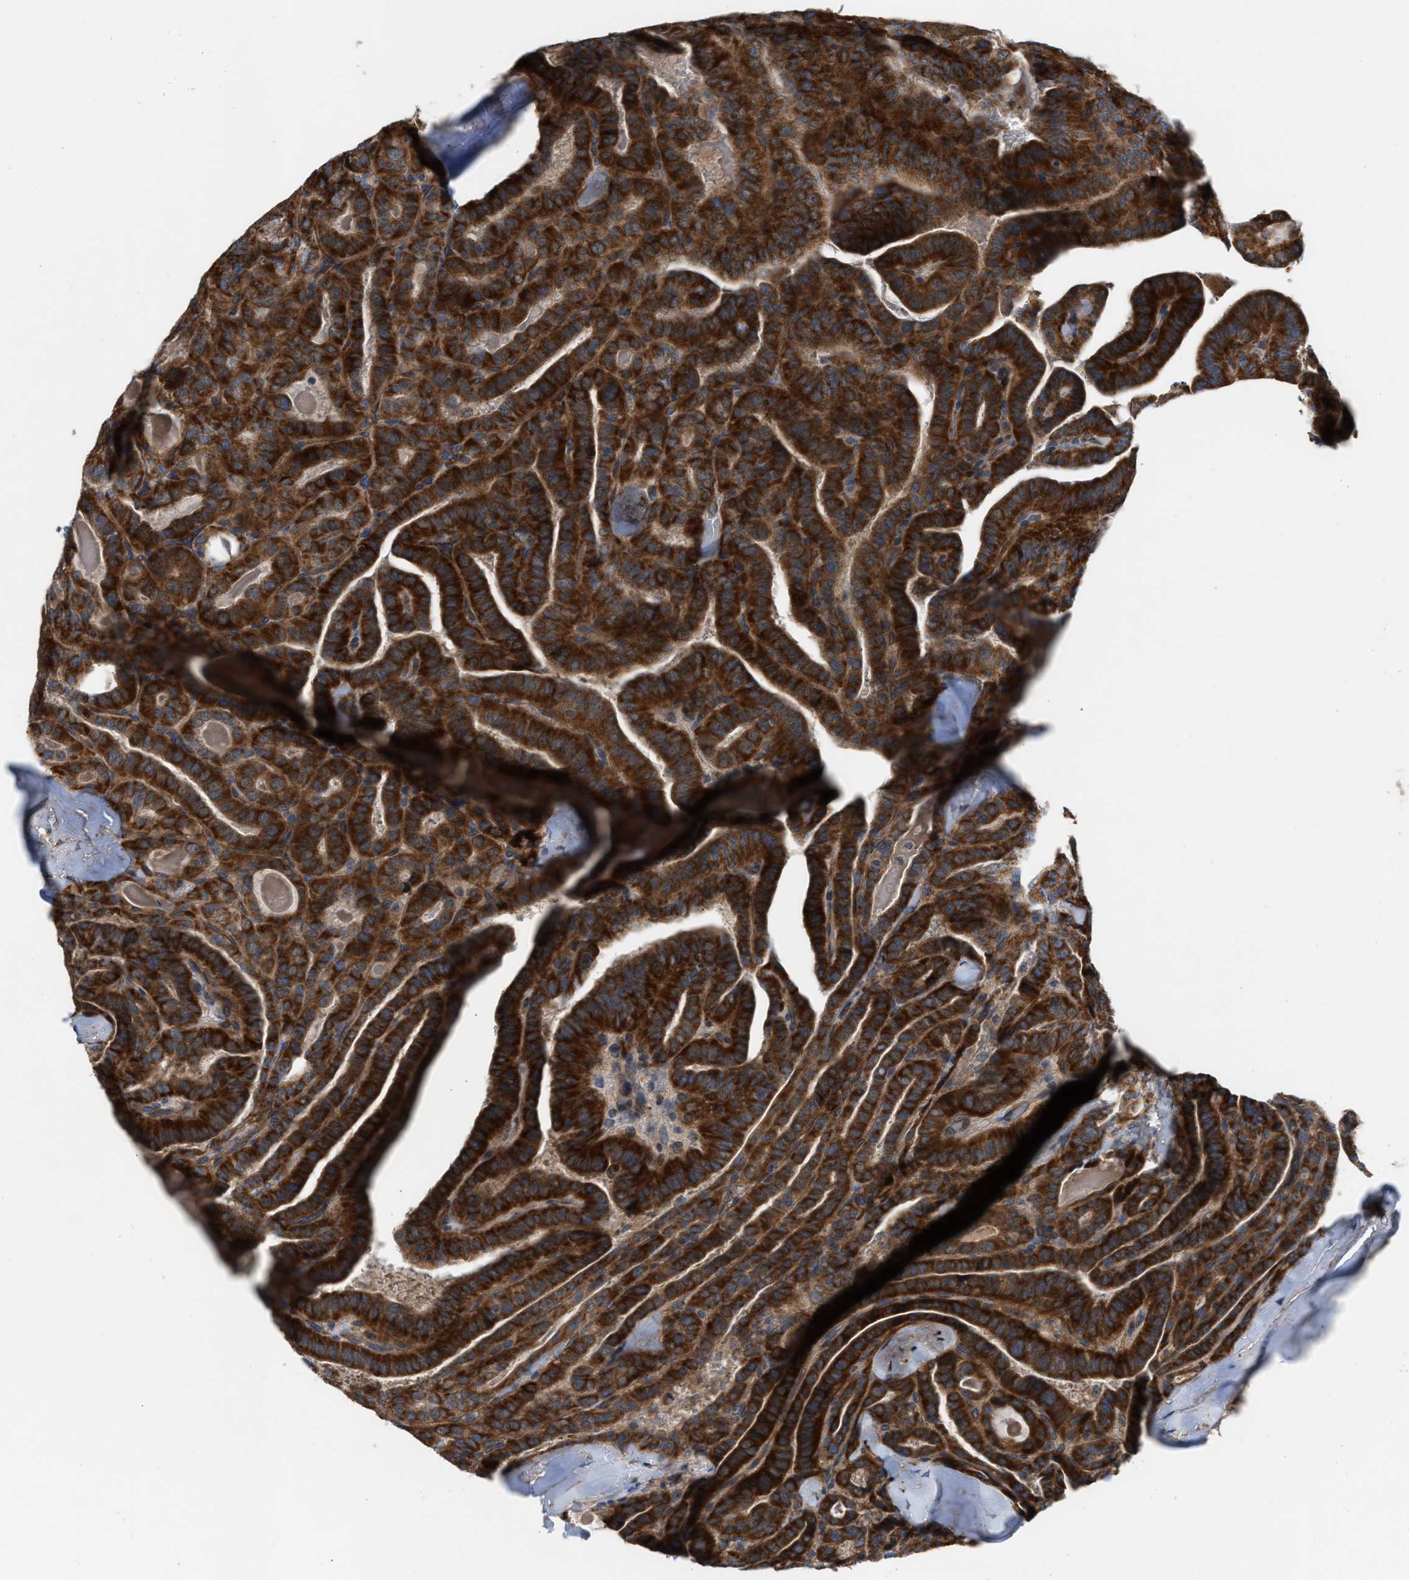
{"staining": {"intensity": "strong", "quantity": ">75%", "location": "cytoplasmic/membranous"}, "tissue": "thyroid cancer", "cell_type": "Tumor cells", "image_type": "cancer", "snomed": [{"axis": "morphology", "description": "Papillary adenocarcinoma, NOS"}, {"axis": "topography", "description": "Thyroid gland"}], "caption": "Immunohistochemistry (IHC) of human thyroid cancer demonstrates high levels of strong cytoplasmic/membranous expression in about >75% of tumor cells.", "gene": "OXSM", "patient": {"sex": "male", "age": 77}}